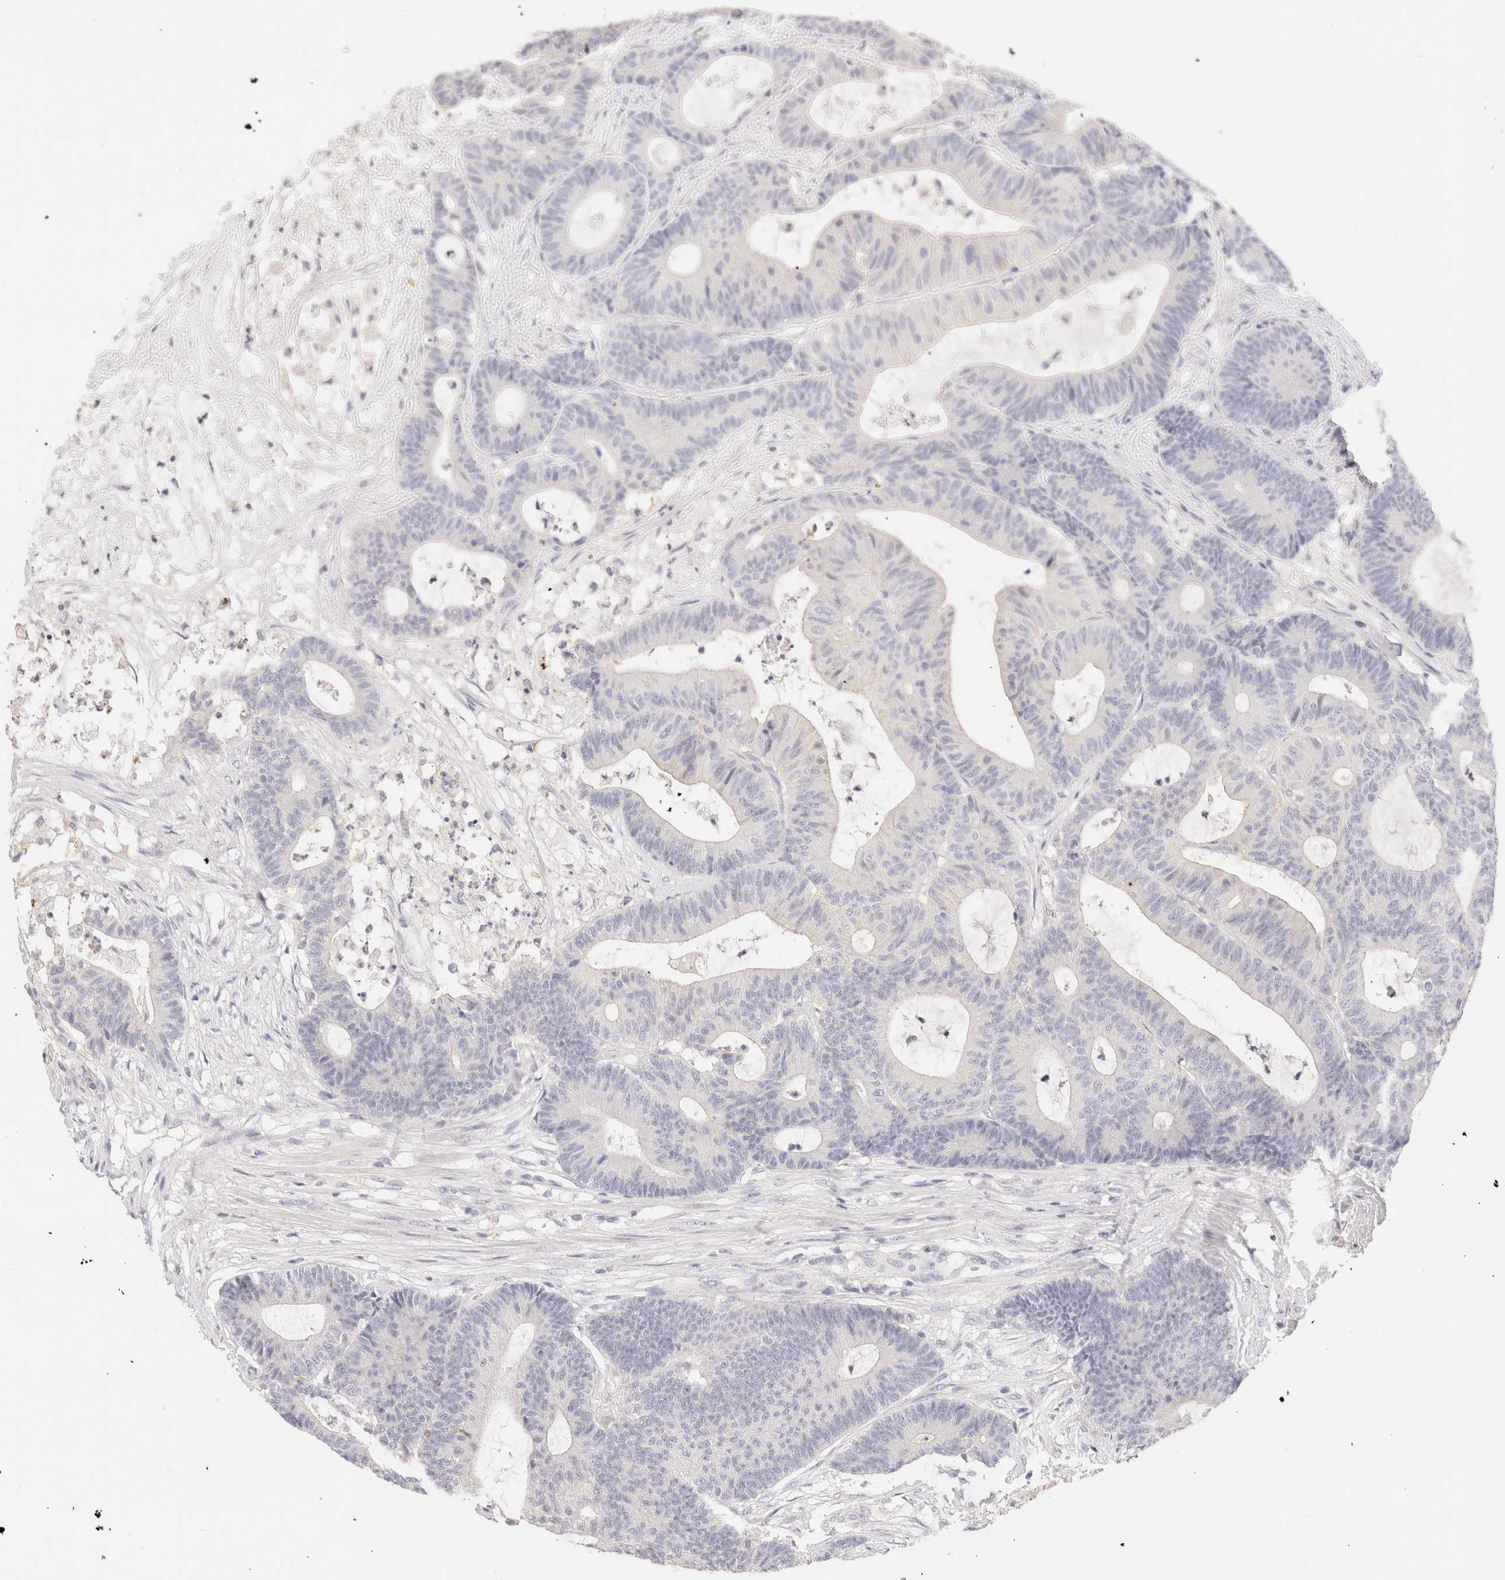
{"staining": {"intensity": "negative", "quantity": "none", "location": "none"}, "tissue": "colorectal cancer", "cell_type": "Tumor cells", "image_type": "cancer", "snomed": [{"axis": "morphology", "description": "Adenocarcinoma, NOS"}, {"axis": "topography", "description": "Colon"}], "caption": "Immunohistochemistry image of human adenocarcinoma (colorectal) stained for a protein (brown), which exhibits no expression in tumor cells.", "gene": "SCGB2A2", "patient": {"sex": "female", "age": 84}}